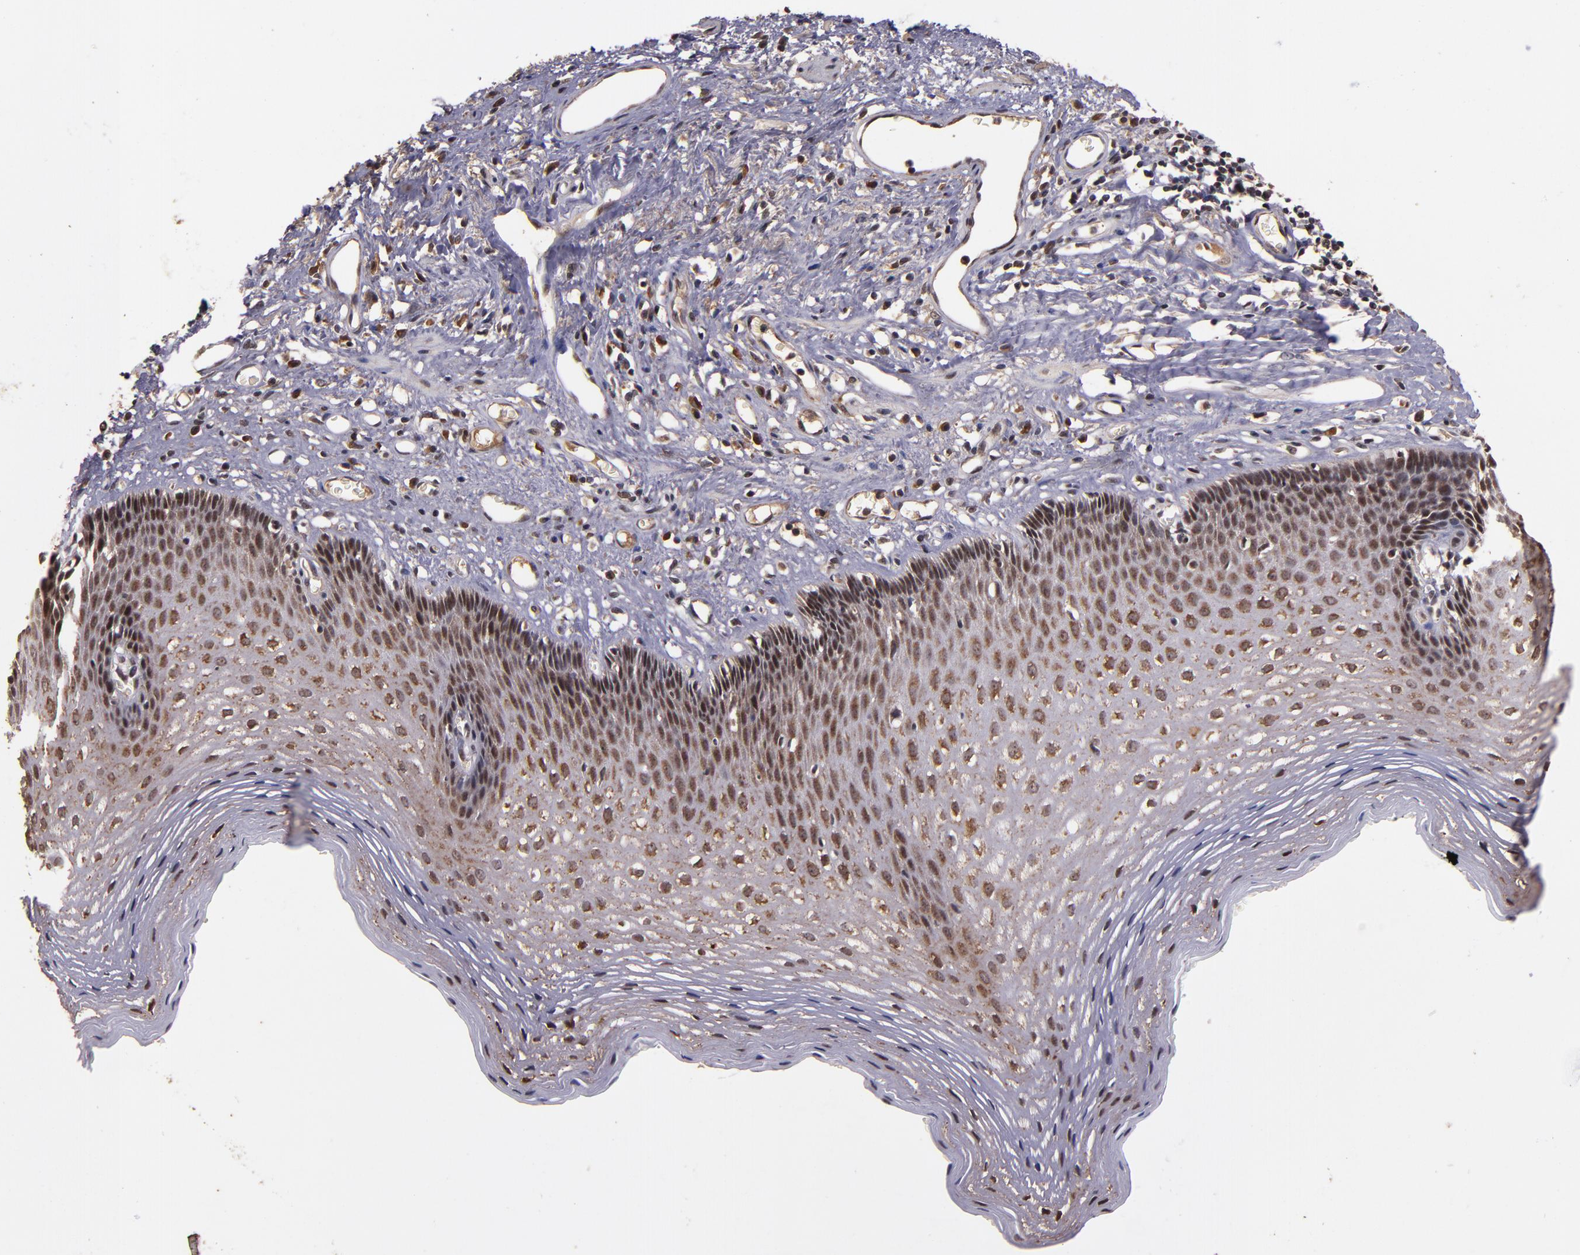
{"staining": {"intensity": "moderate", "quantity": ">75%", "location": "cytoplasmic/membranous,nuclear"}, "tissue": "esophagus", "cell_type": "Squamous epithelial cells", "image_type": "normal", "snomed": [{"axis": "morphology", "description": "Normal tissue, NOS"}, {"axis": "topography", "description": "Esophagus"}], "caption": "Protein analysis of normal esophagus exhibits moderate cytoplasmic/membranous,nuclear positivity in about >75% of squamous epithelial cells. (Brightfield microscopy of DAB IHC at high magnification).", "gene": "RIOK3", "patient": {"sex": "female", "age": 70}}